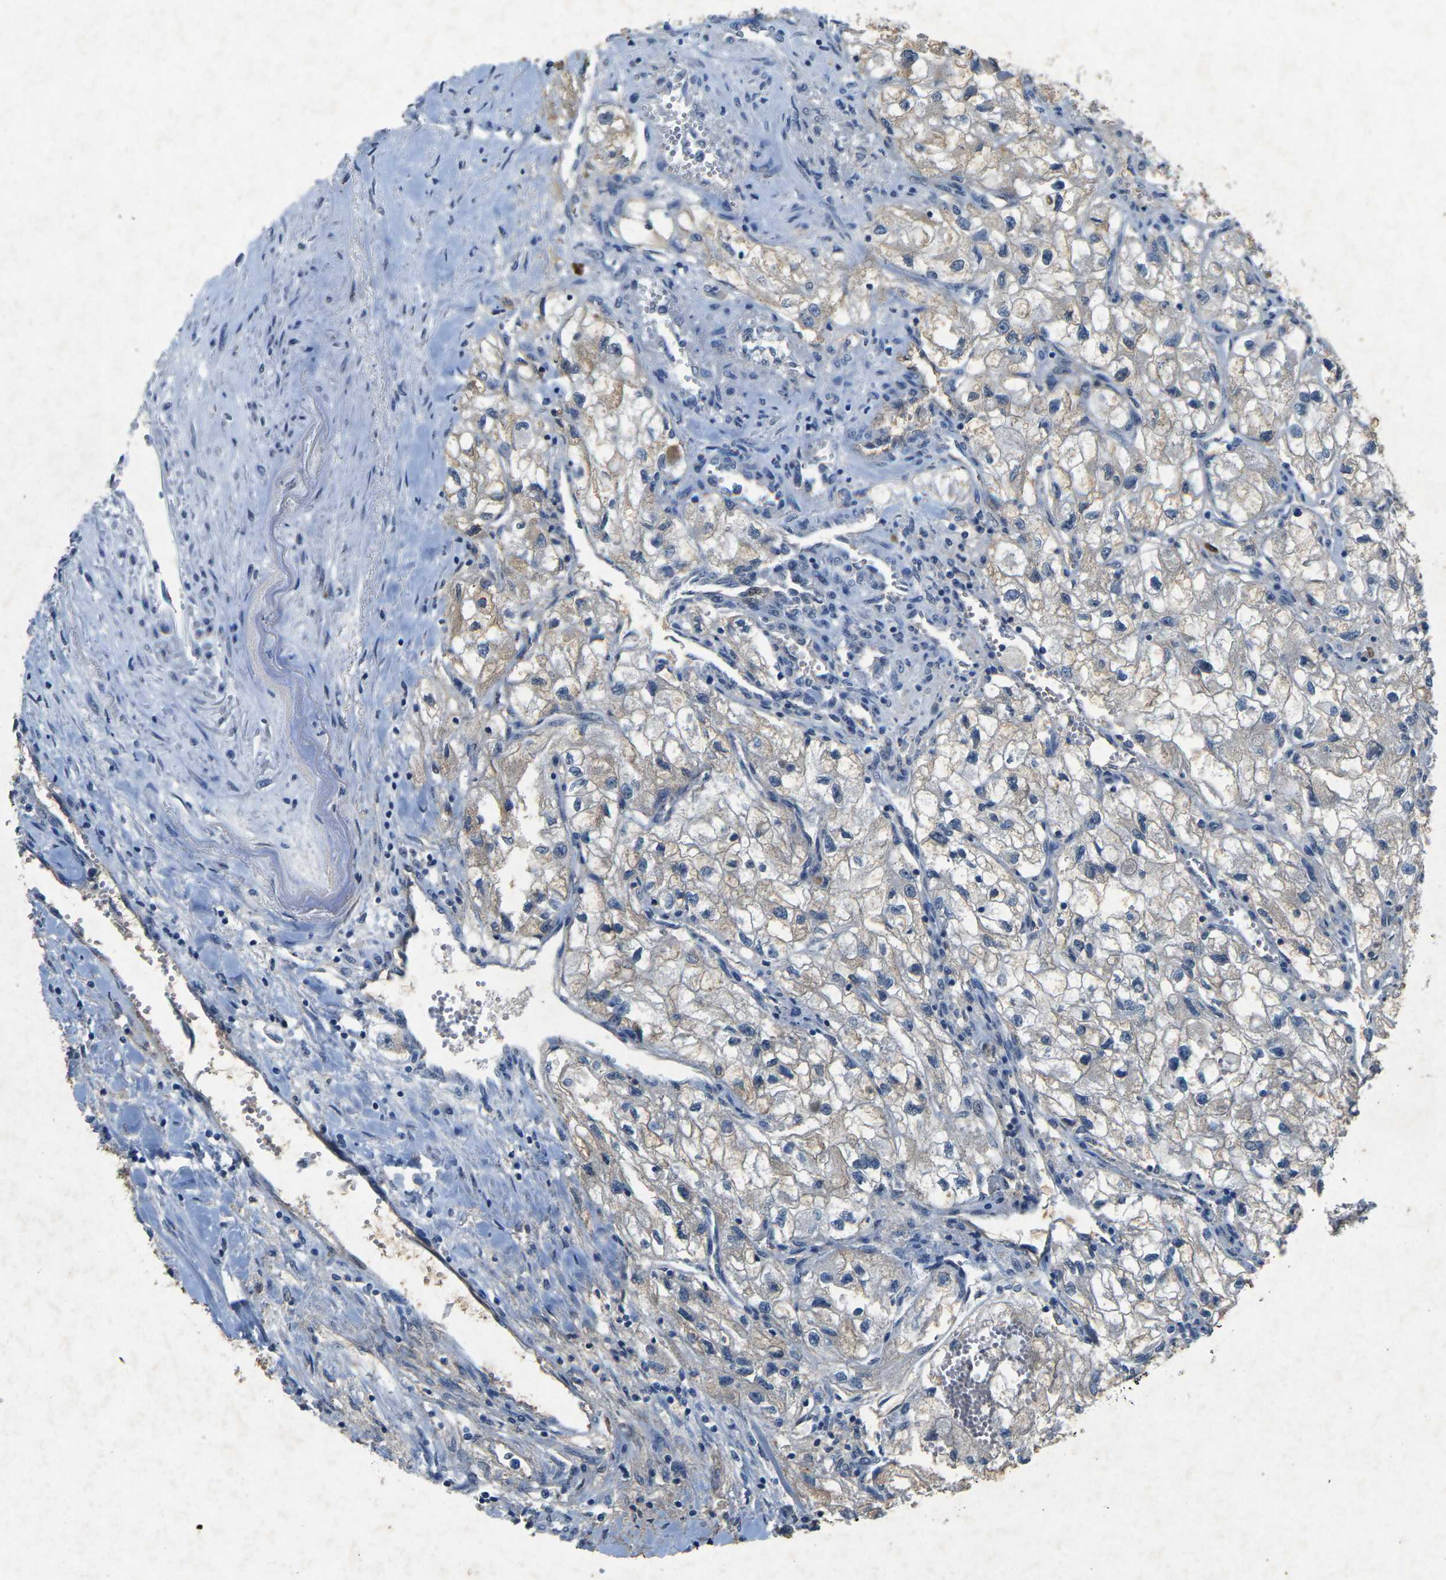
{"staining": {"intensity": "weak", "quantity": "25%-75%", "location": "cytoplasmic/membranous"}, "tissue": "renal cancer", "cell_type": "Tumor cells", "image_type": "cancer", "snomed": [{"axis": "morphology", "description": "Adenocarcinoma, NOS"}, {"axis": "topography", "description": "Kidney"}], "caption": "Renal cancer stained with immunohistochemistry reveals weak cytoplasmic/membranous expression in approximately 25%-75% of tumor cells. Nuclei are stained in blue.", "gene": "PLG", "patient": {"sex": "female", "age": 70}}